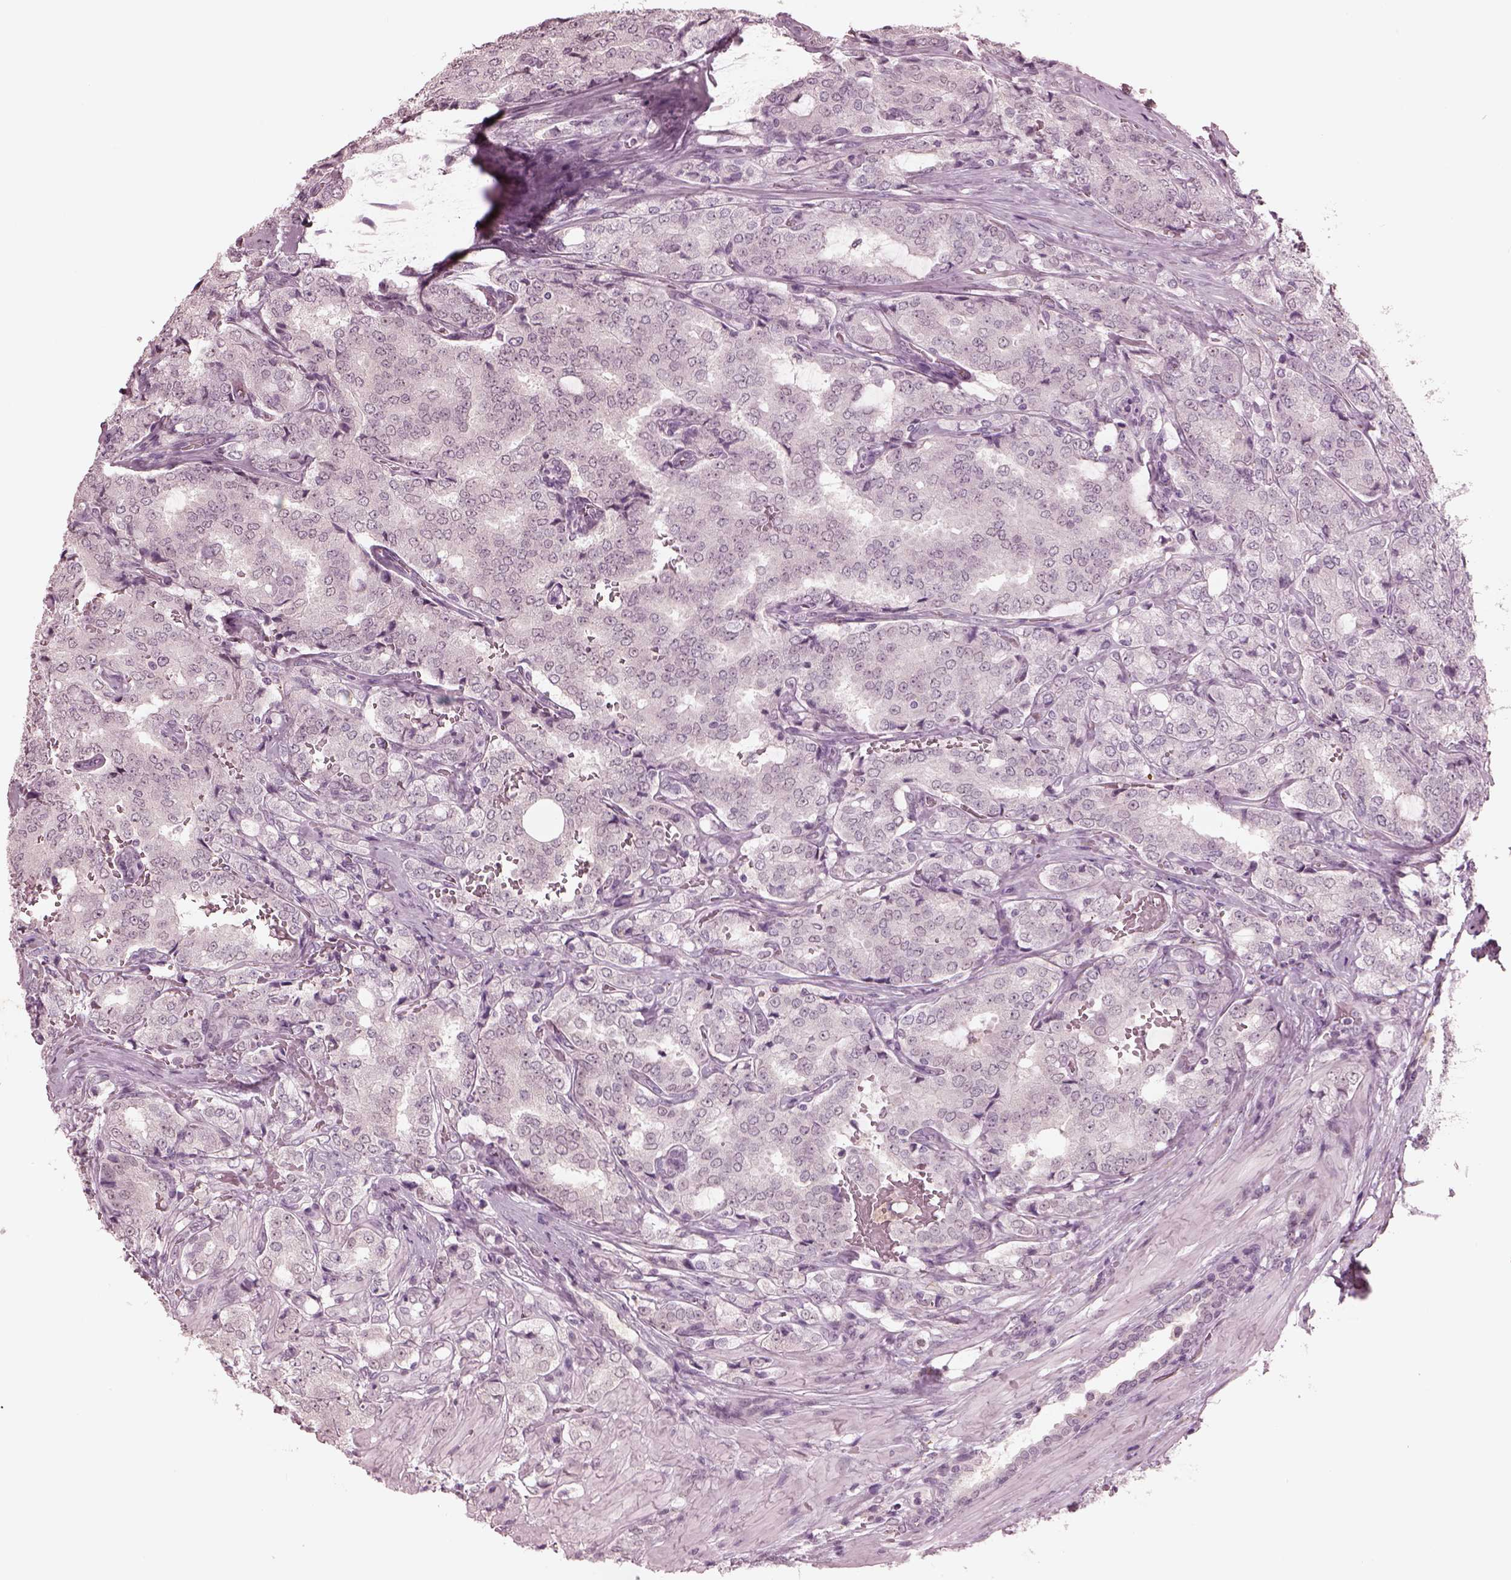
{"staining": {"intensity": "negative", "quantity": "none", "location": "none"}, "tissue": "prostate cancer", "cell_type": "Tumor cells", "image_type": "cancer", "snomed": [{"axis": "morphology", "description": "Adenocarcinoma, NOS"}, {"axis": "topography", "description": "Prostate"}], "caption": "An image of adenocarcinoma (prostate) stained for a protein shows no brown staining in tumor cells.", "gene": "GARIN4", "patient": {"sex": "male", "age": 65}}